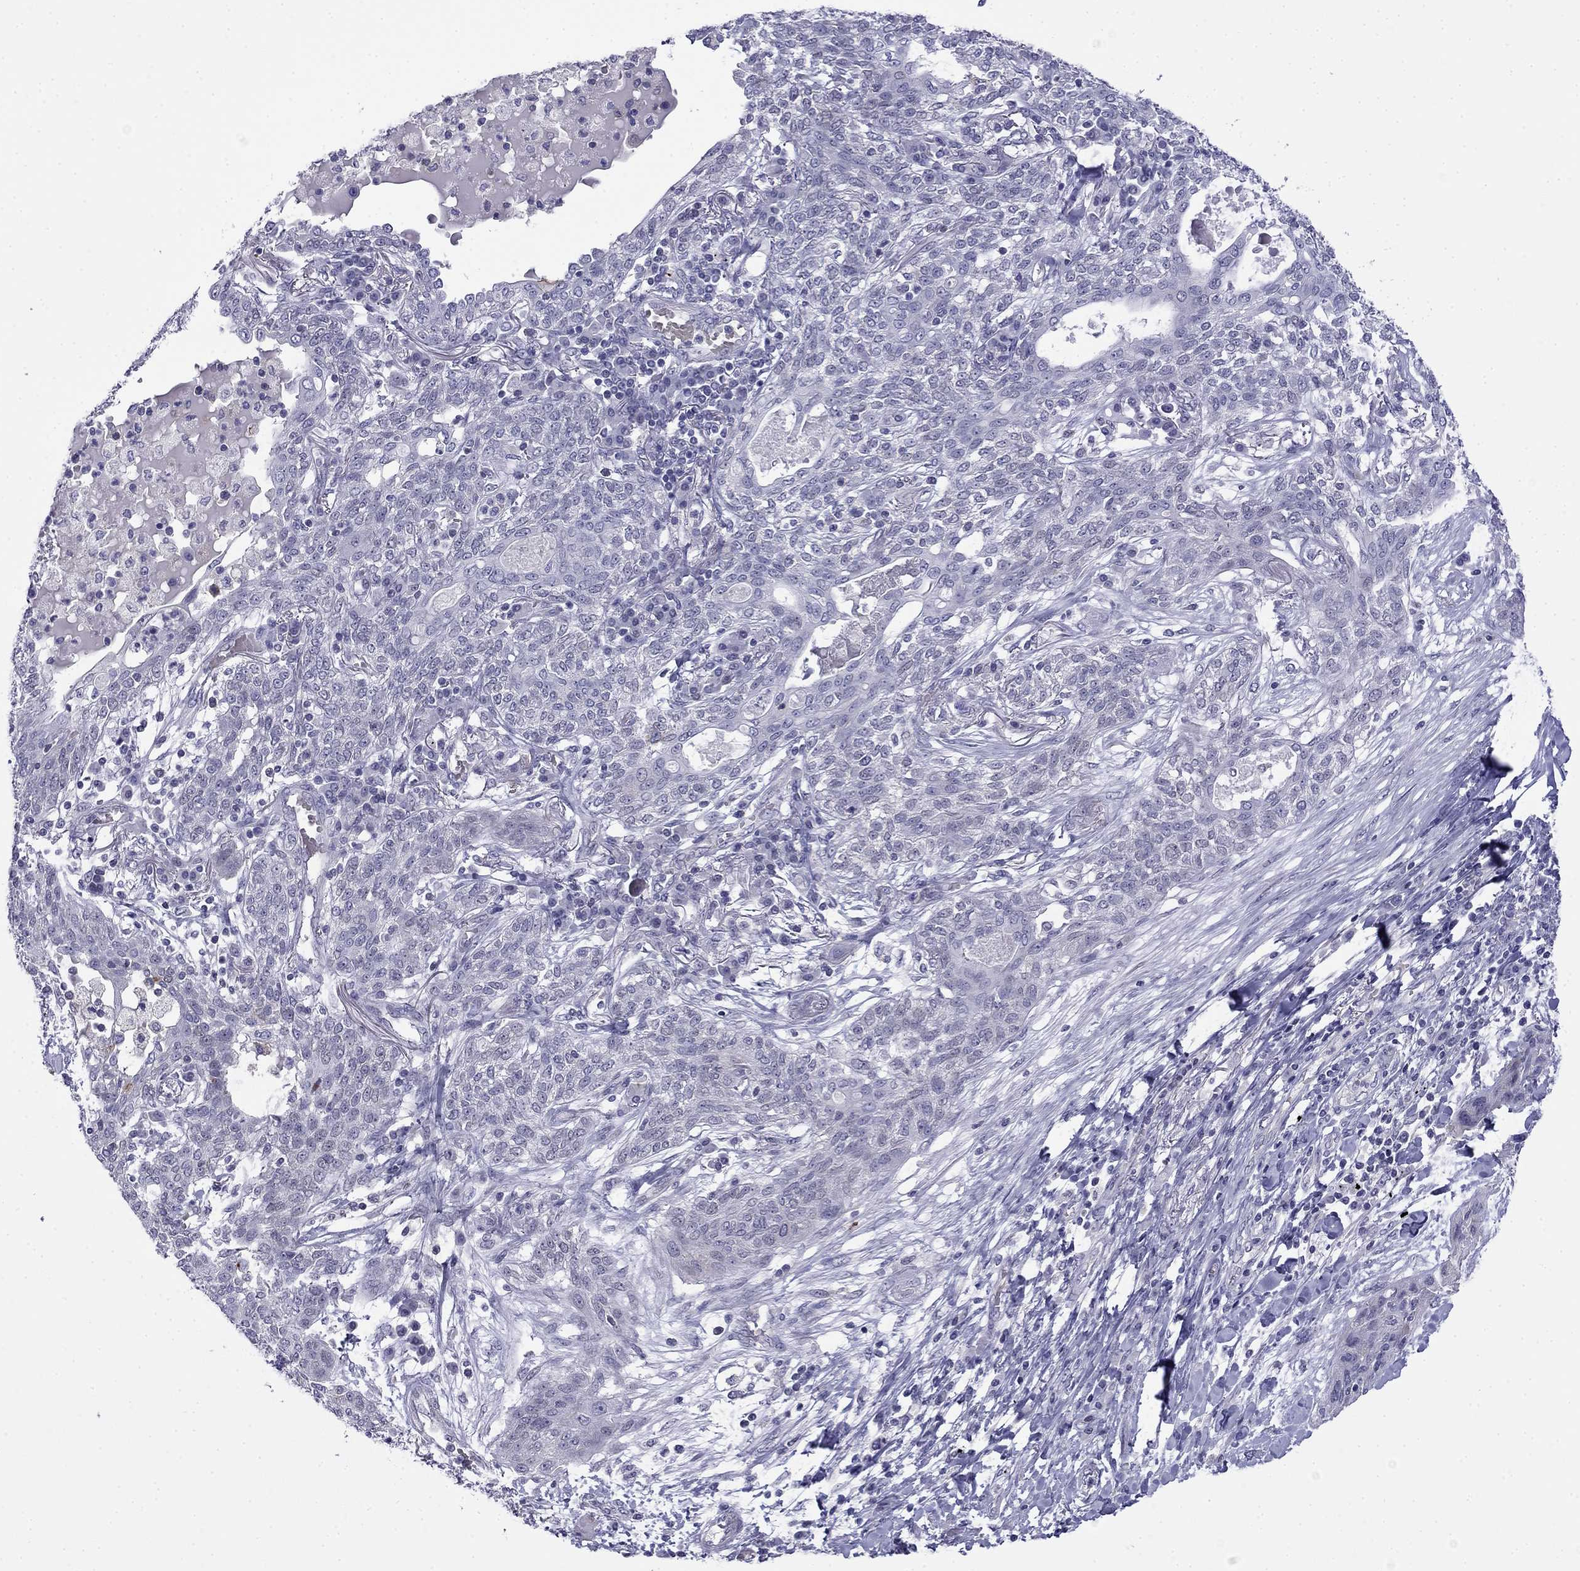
{"staining": {"intensity": "negative", "quantity": "none", "location": "none"}, "tissue": "lung cancer", "cell_type": "Tumor cells", "image_type": "cancer", "snomed": [{"axis": "morphology", "description": "Squamous cell carcinoma, NOS"}, {"axis": "topography", "description": "Lung"}], "caption": "Tumor cells are negative for brown protein staining in lung cancer (squamous cell carcinoma).", "gene": "PRR18", "patient": {"sex": "female", "age": 70}}